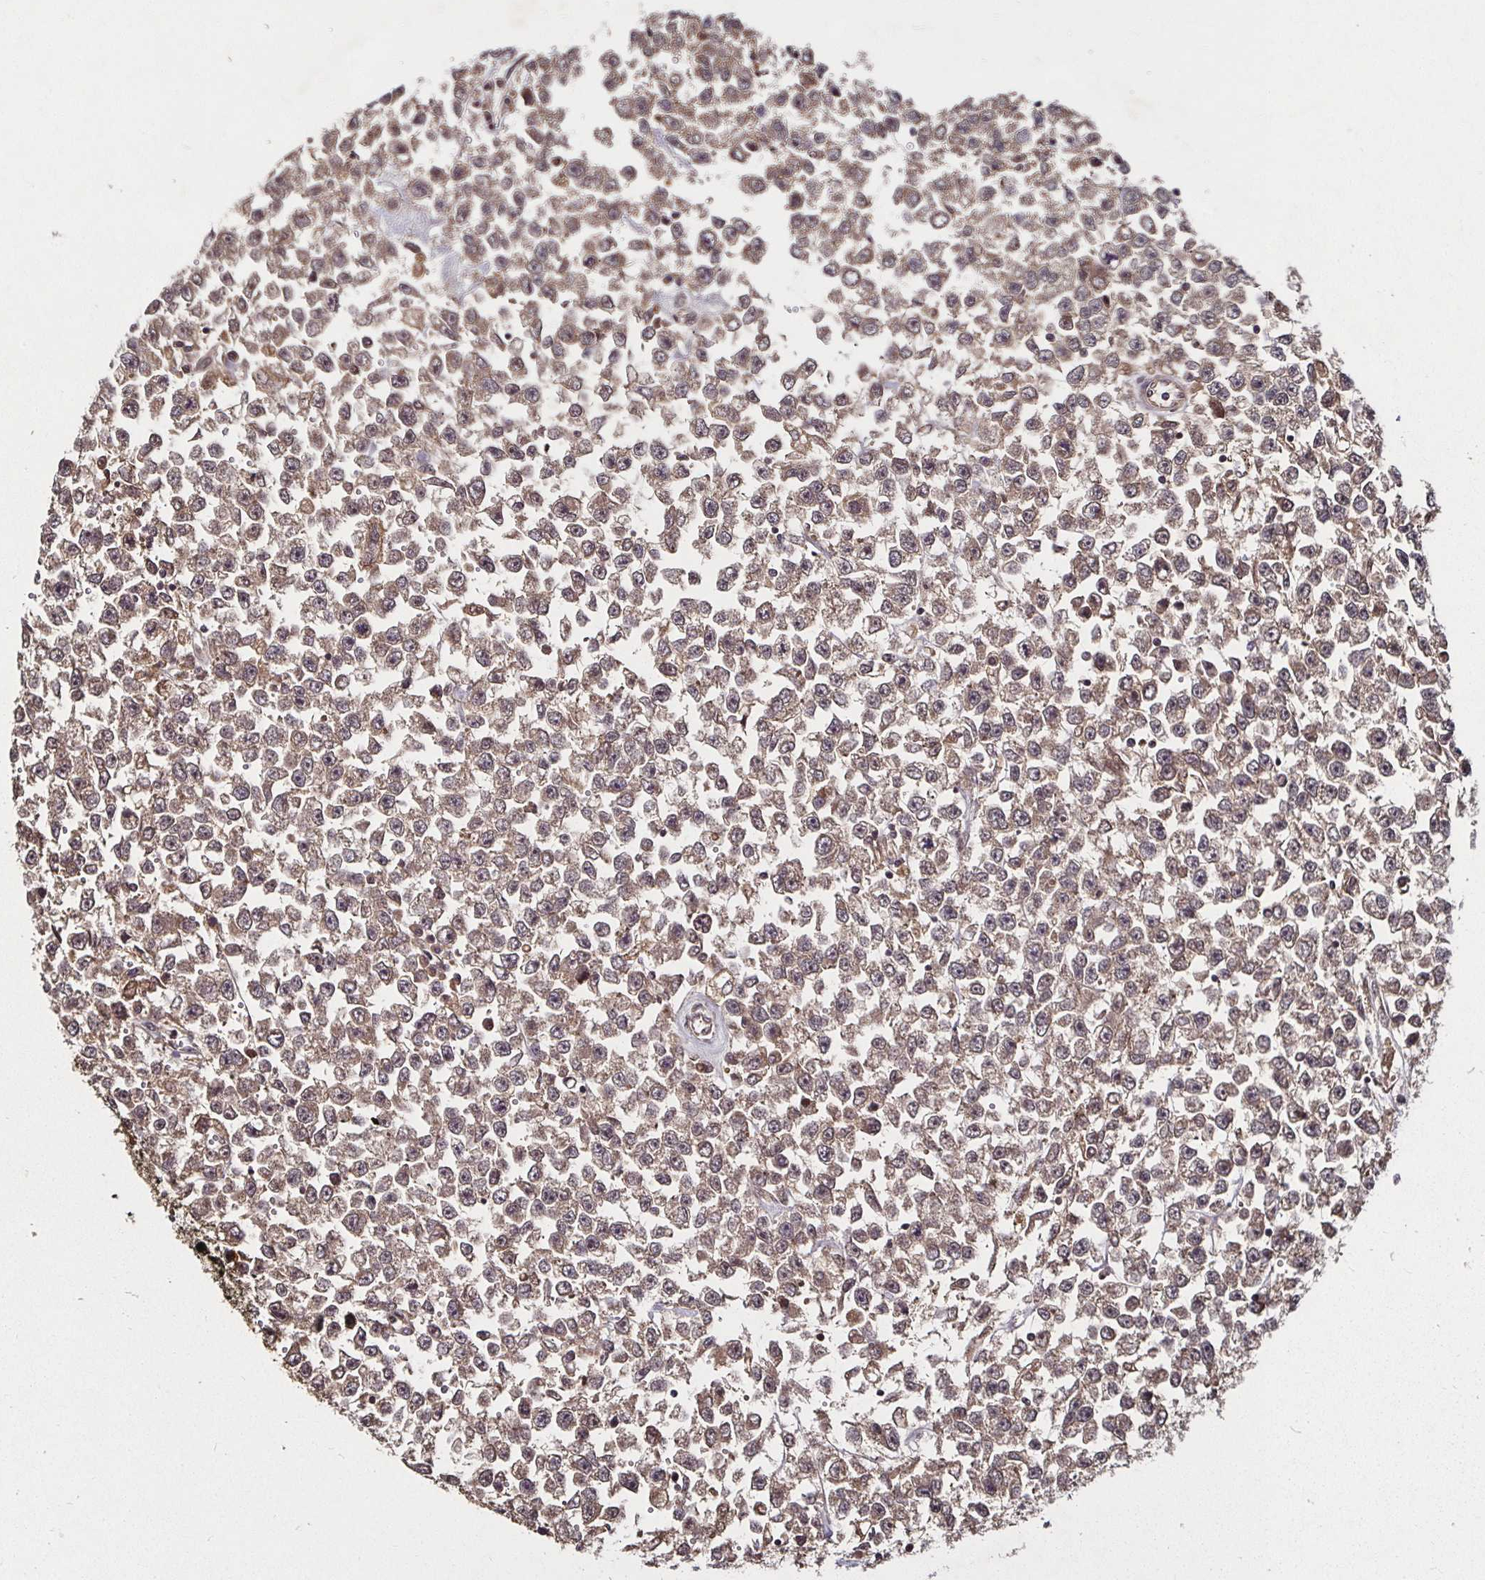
{"staining": {"intensity": "weak", "quantity": ">75%", "location": "cytoplasmic/membranous"}, "tissue": "testis cancer", "cell_type": "Tumor cells", "image_type": "cancer", "snomed": [{"axis": "morphology", "description": "Seminoma, NOS"}, {"axis": "topography", "description": "Testis"}], "caption": "Testis cancer stained with DAB (3,3'-diaminobenzidine) immunohistochemistry (IHC) shows low levels of weak cytoplasmic/membranous positivity in approximately >75% of tumor cells.", "gene": "SMYD3", "patient": {"sex": "male", "age": 34}}